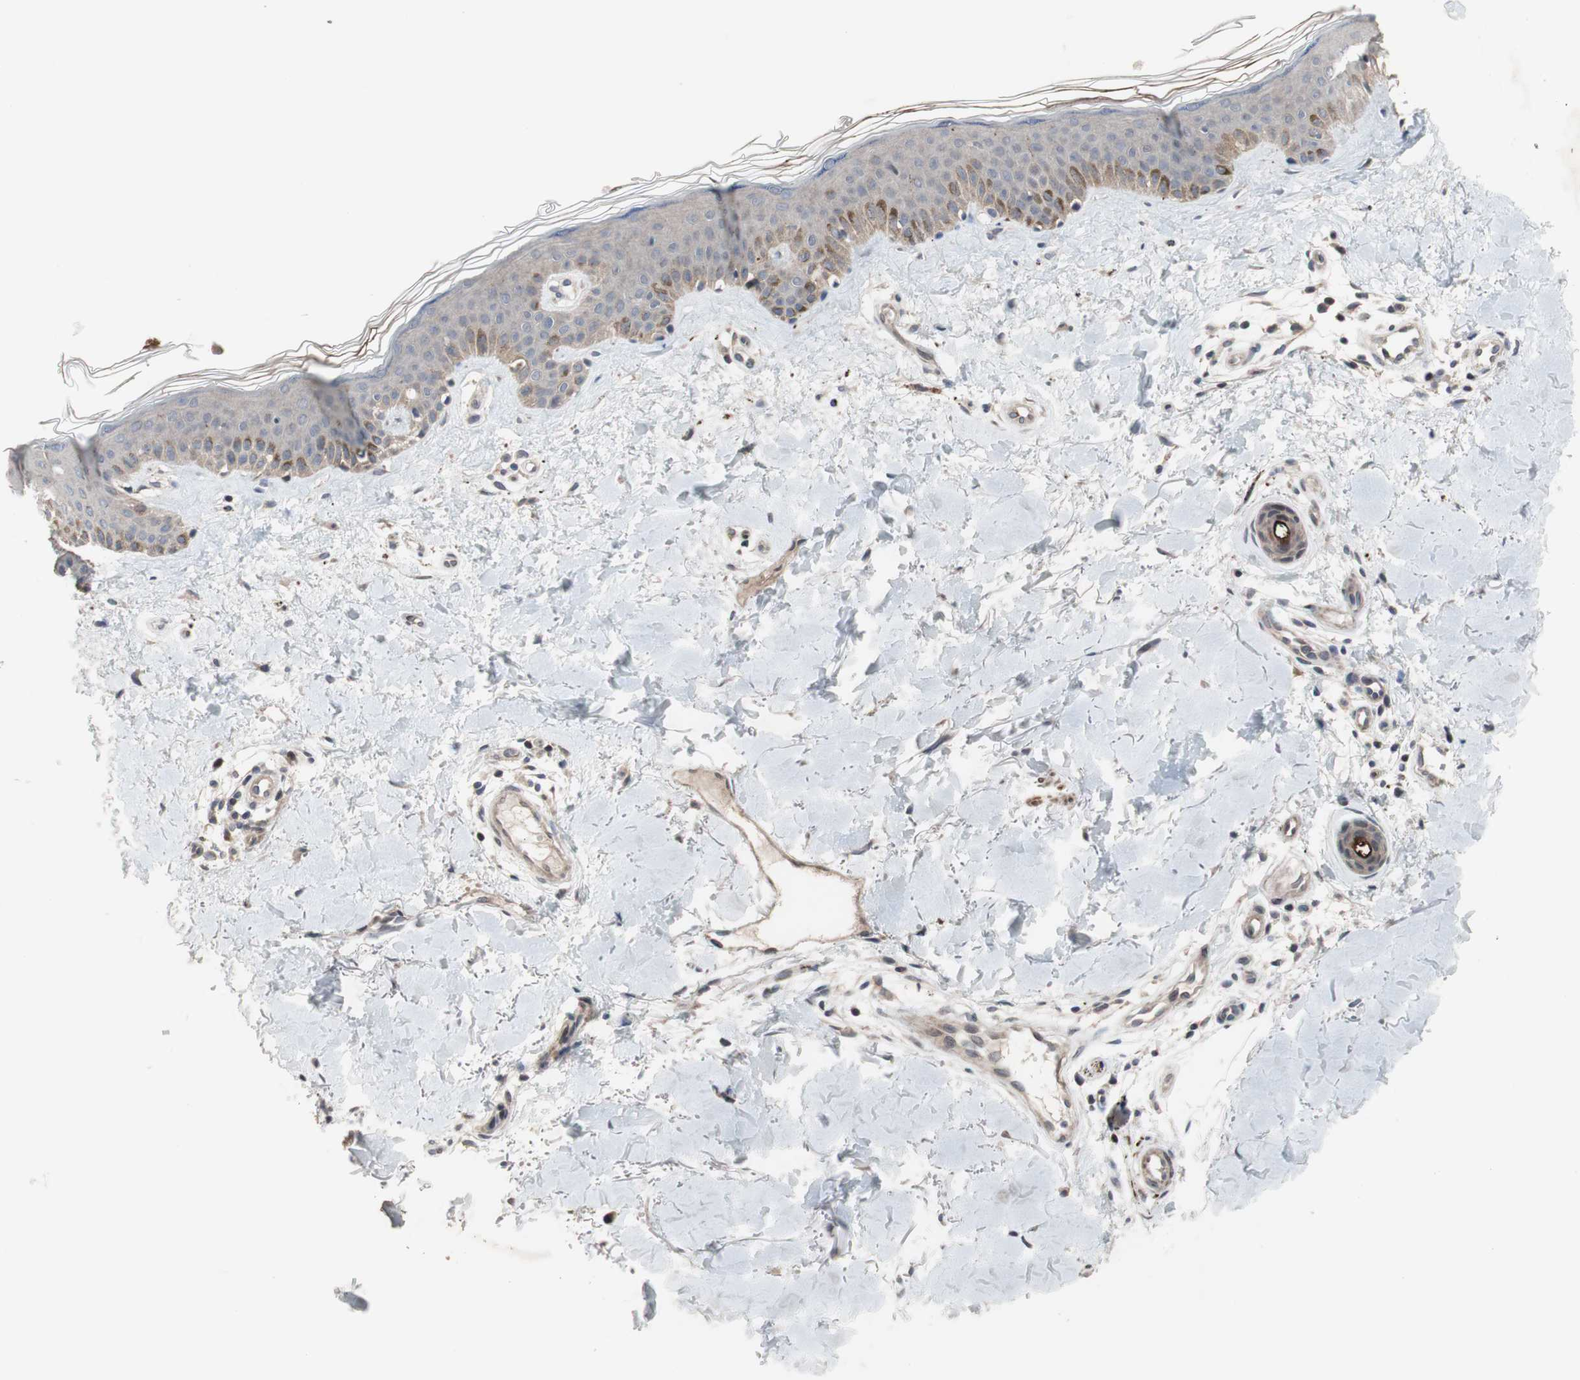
{"staining": {"intensity": "weak", "quantity": ">75%", "location": "cytoplasmic/membranous"}, "tissue": "skin", "cell_type": "Fibroblasts", "image_type": "normal", "snomed": [{"axis": "morphology", "description": "Normal tissue, NOS"}, {"axis": "topography", "description": "Skin"}], "caption": "A brown stain shows weak cytoplasmic/membranous staining of a protein in fibroblasts of unremarkable skin.", "gene": "OAZ1", "patient": {"sex": "male", "age": 67}}